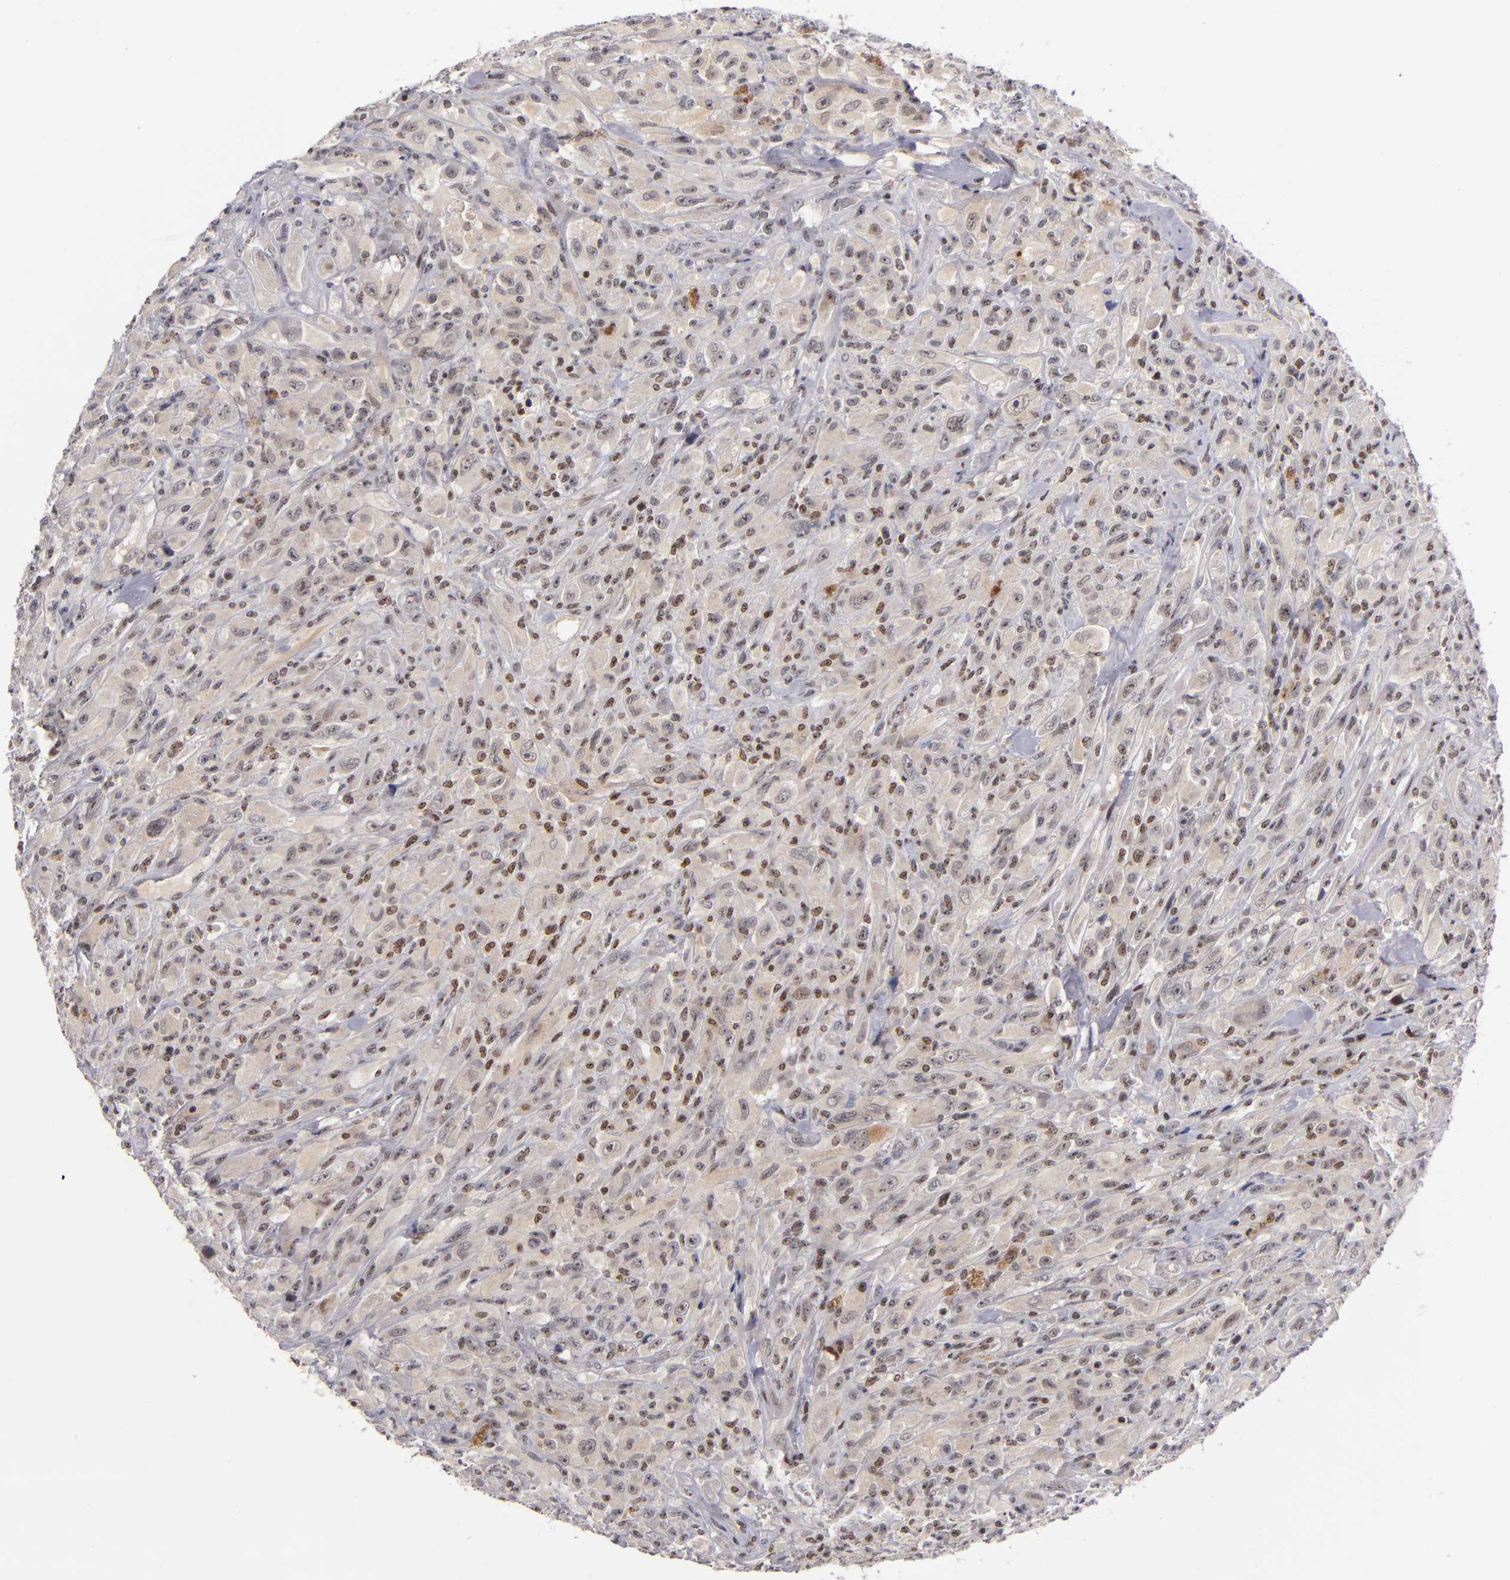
{"staining": {"intensity": "moderate", "quantity": "25%-75%", "location": "nuclear"}, "tissue": "glioma", "cell_type": "Tumor cells", "image_type": "cancer", "snomed": [{"axis": "morphology", "description": "Glioma, malignant, High grade"}, {"axis": "topography", "description": "Brain"}], "caption": "High-magnification brightfield microscopy of malignant high-grade glioma stained with DAB (3,3'-diaminobenzidine) (brown) and counterstained with hematoxylin (blue). tumor cells exhibit moderate nuclear staining is present in approximately25%-75% of cells.", "gene": "PCNX4", "patient": {"sex": "male", "age": 48}}